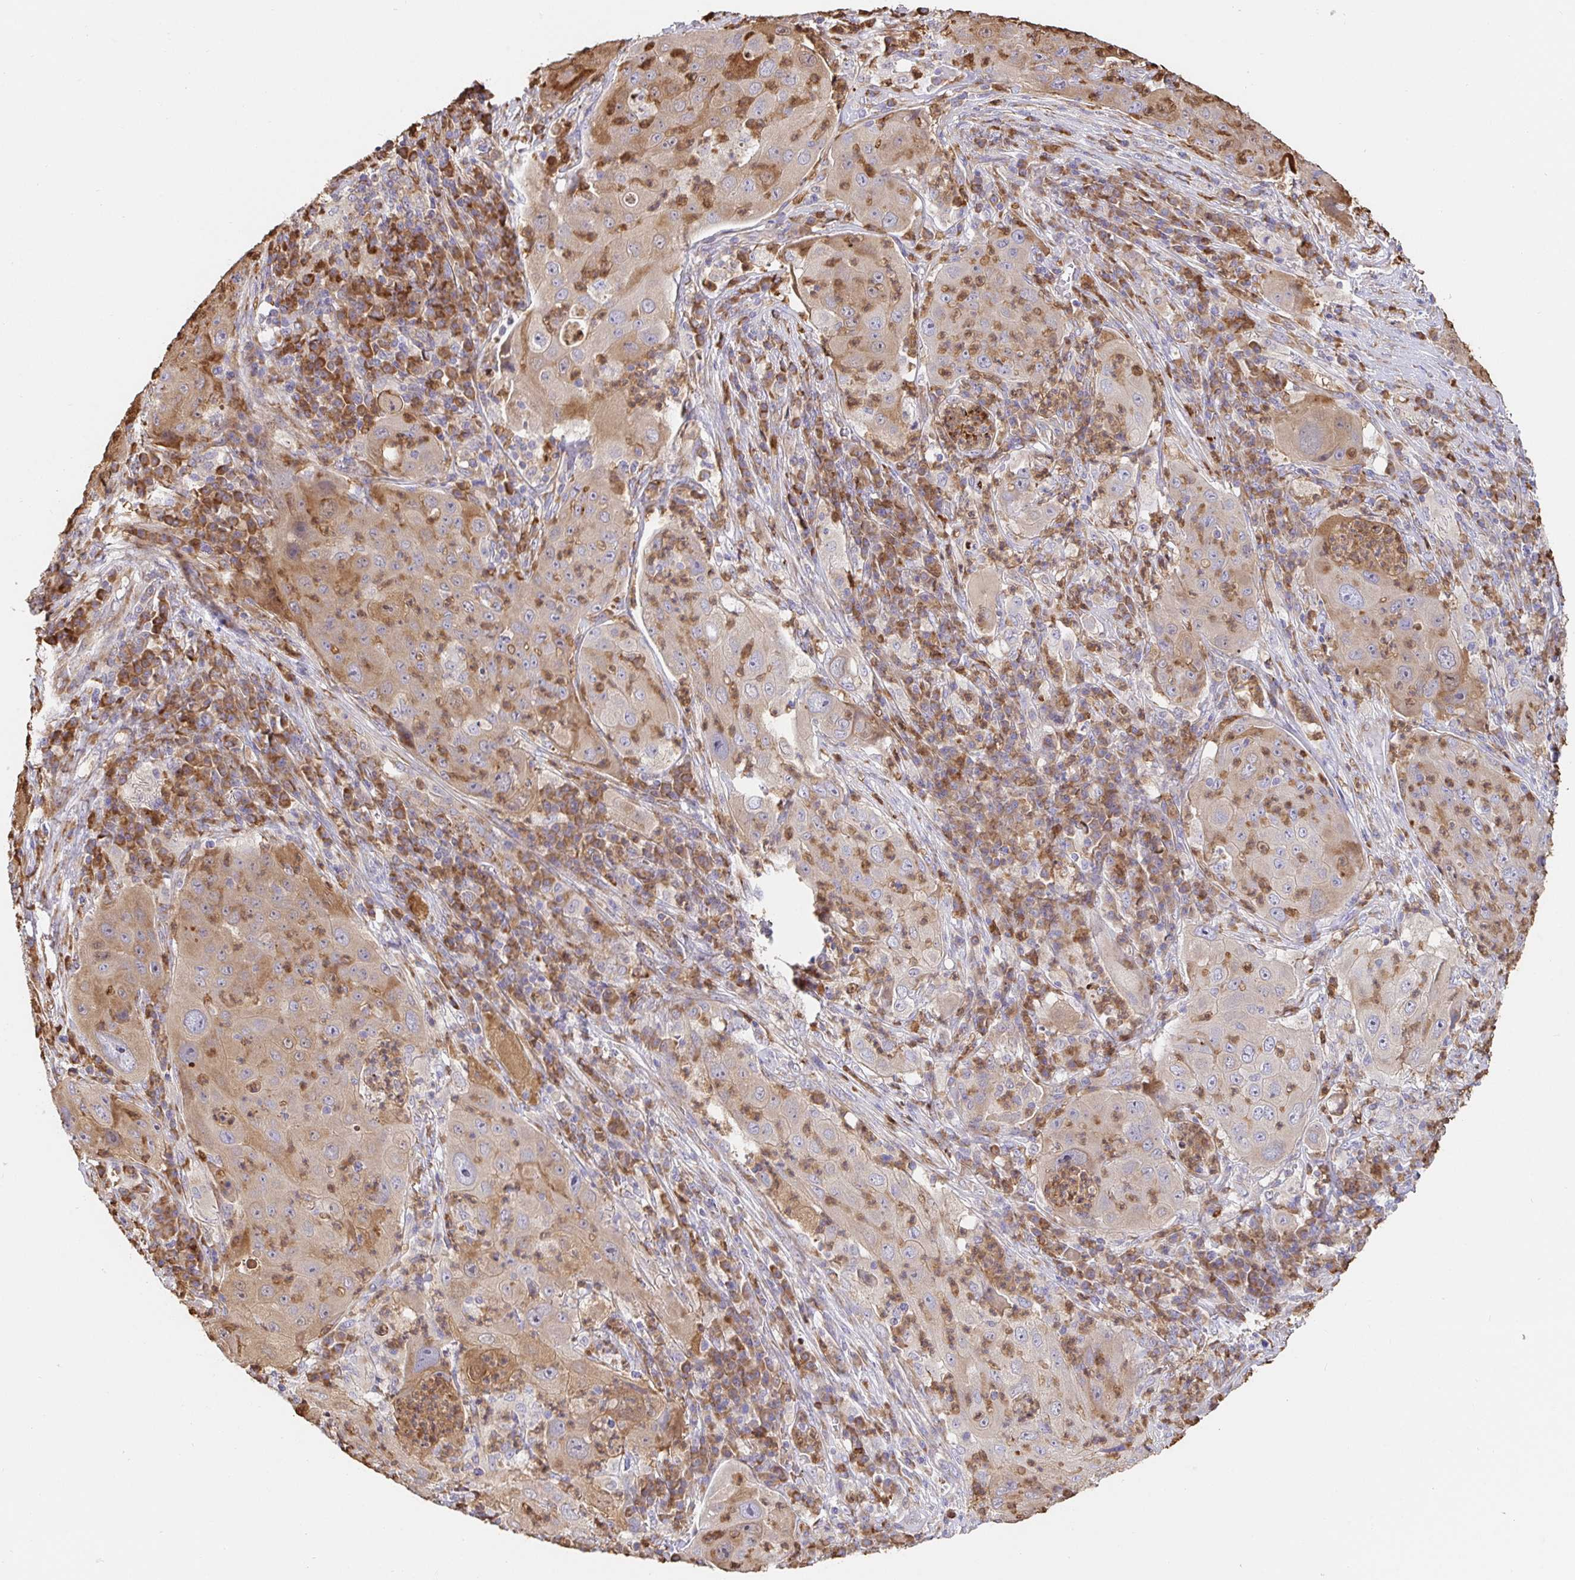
{"staining": {"intensity": "moderate", "quantity": ">75%", "location": "cytoplasmic/membranous"}, "tissue": "lung cancer", "cell_type": "Tumor cells", "image_type": "cancer", "snomed": [{"axis": "morphology", "description": "Squamous cell carcinoma, NOS"}, {"axis": "topography", "description": "Lung"}], "caption": "Immunohistochemistry photomicrograph of lung cancer stained for a protein (brown), which reveals medium levels of moderate cytoplasmic/membranous expression in about >75% of tumor cells.", "gene": "PDPK1", "patient": {"sex": "female", "age": 59}}